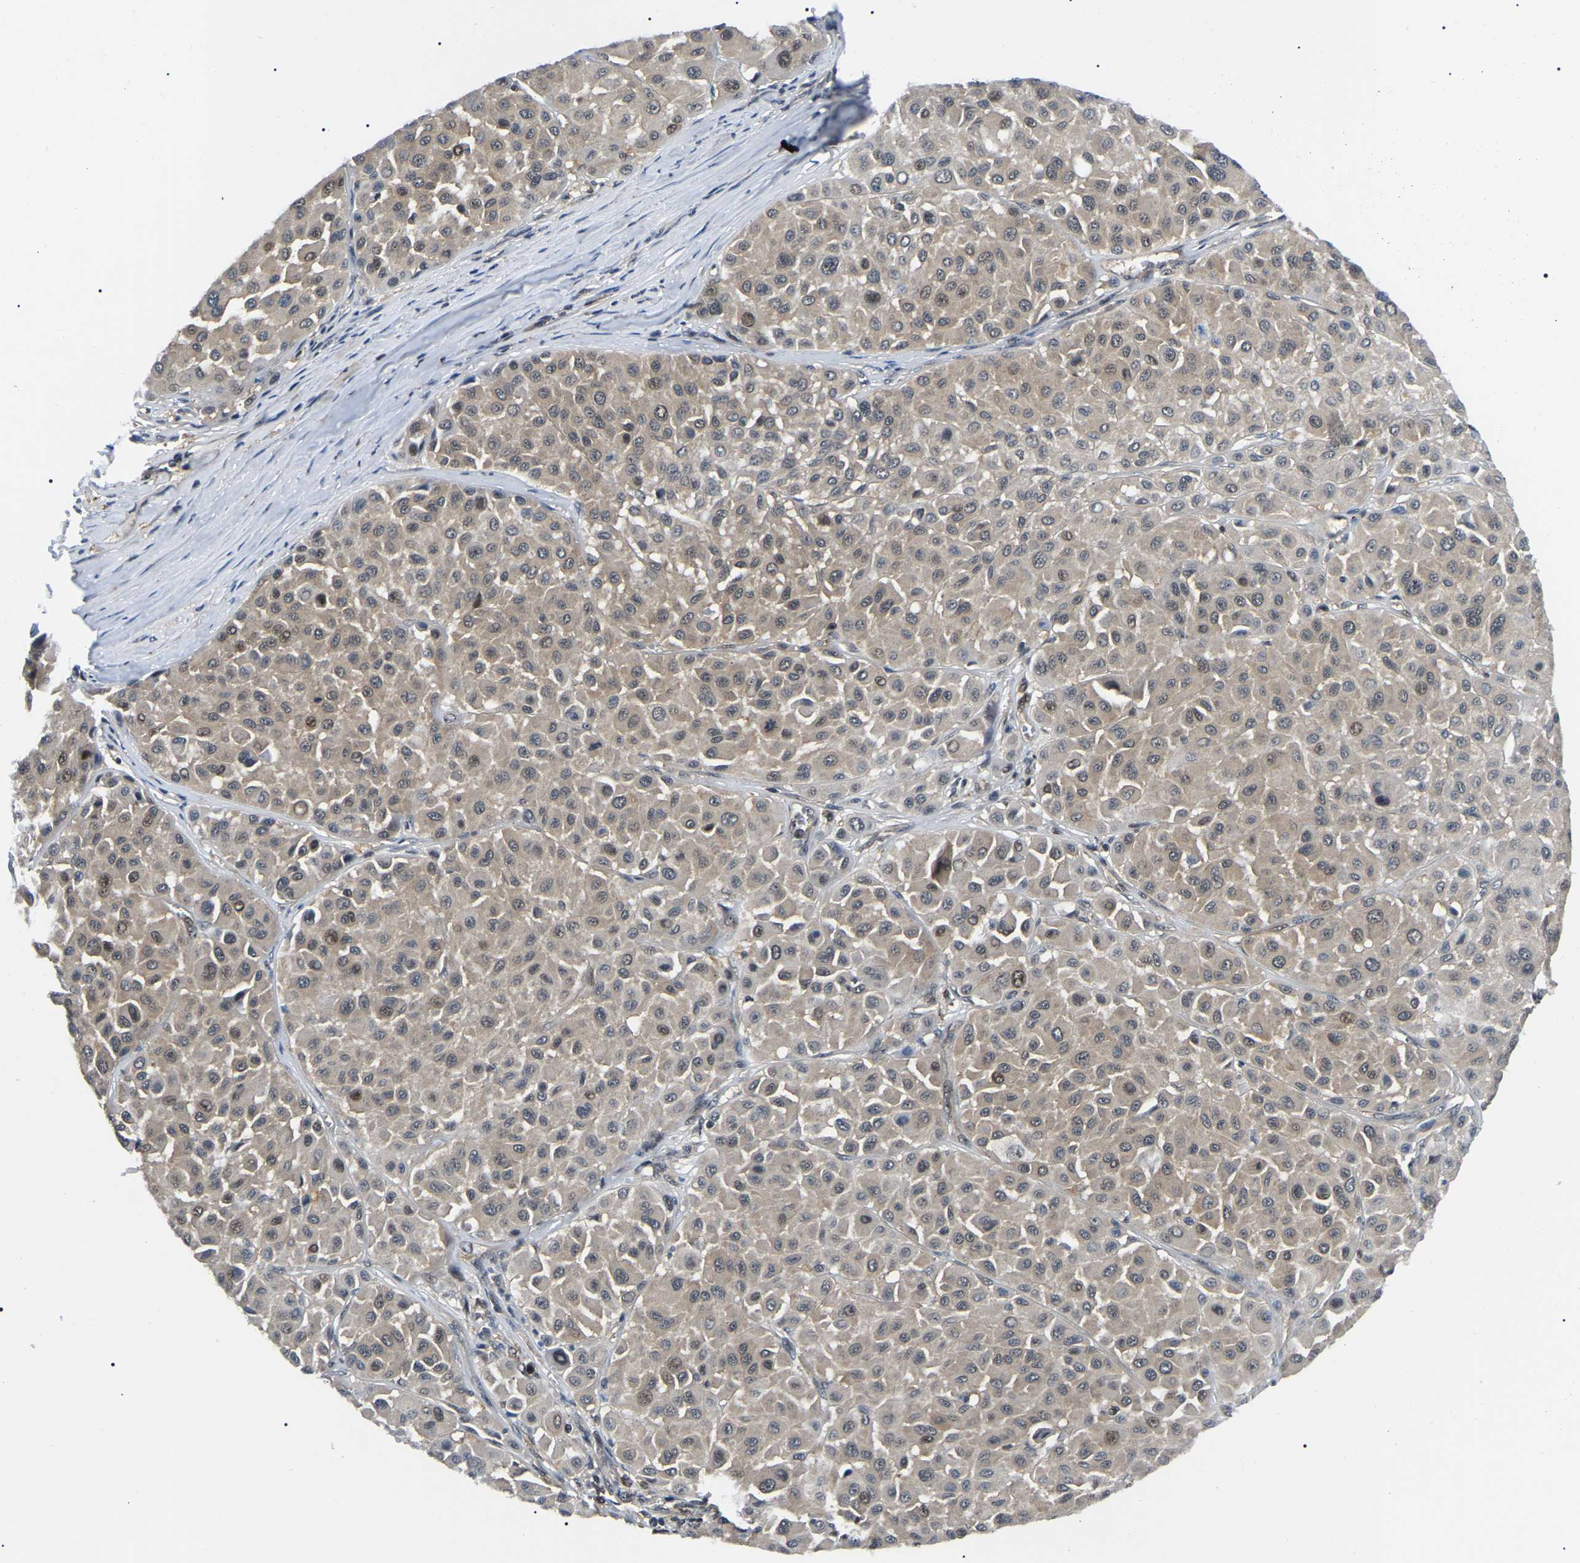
{"staining": {"intensity": "weak", "quantity": ">75%", "location": "cytoplasmic/membranous,nuclear"}, "tissue": "melanoma", "cell_type": "Tumor cells", "image_type": "cancer", "snomed": [{"axis": "morphology", "description": "Malignant melanoma, Metastatic site"}, {"axis": "topography", "description": "Soft tissue"}], "caption": "Immunohistochemistry staining of malignant melanoma (metastatic site), which reveals low levels of weak cytoplasmic/membranous and nuclear expression in about >75% of tumor cells indicating weak cytoplasmic/membranous and nuclear protein positivity. The staining was performed using DAB (brown) for protein detection and nuclei were counterstained in hematoxylin (blue).", "gene": "RRP1B", "patient": {"sex": "male", "age": 41}}